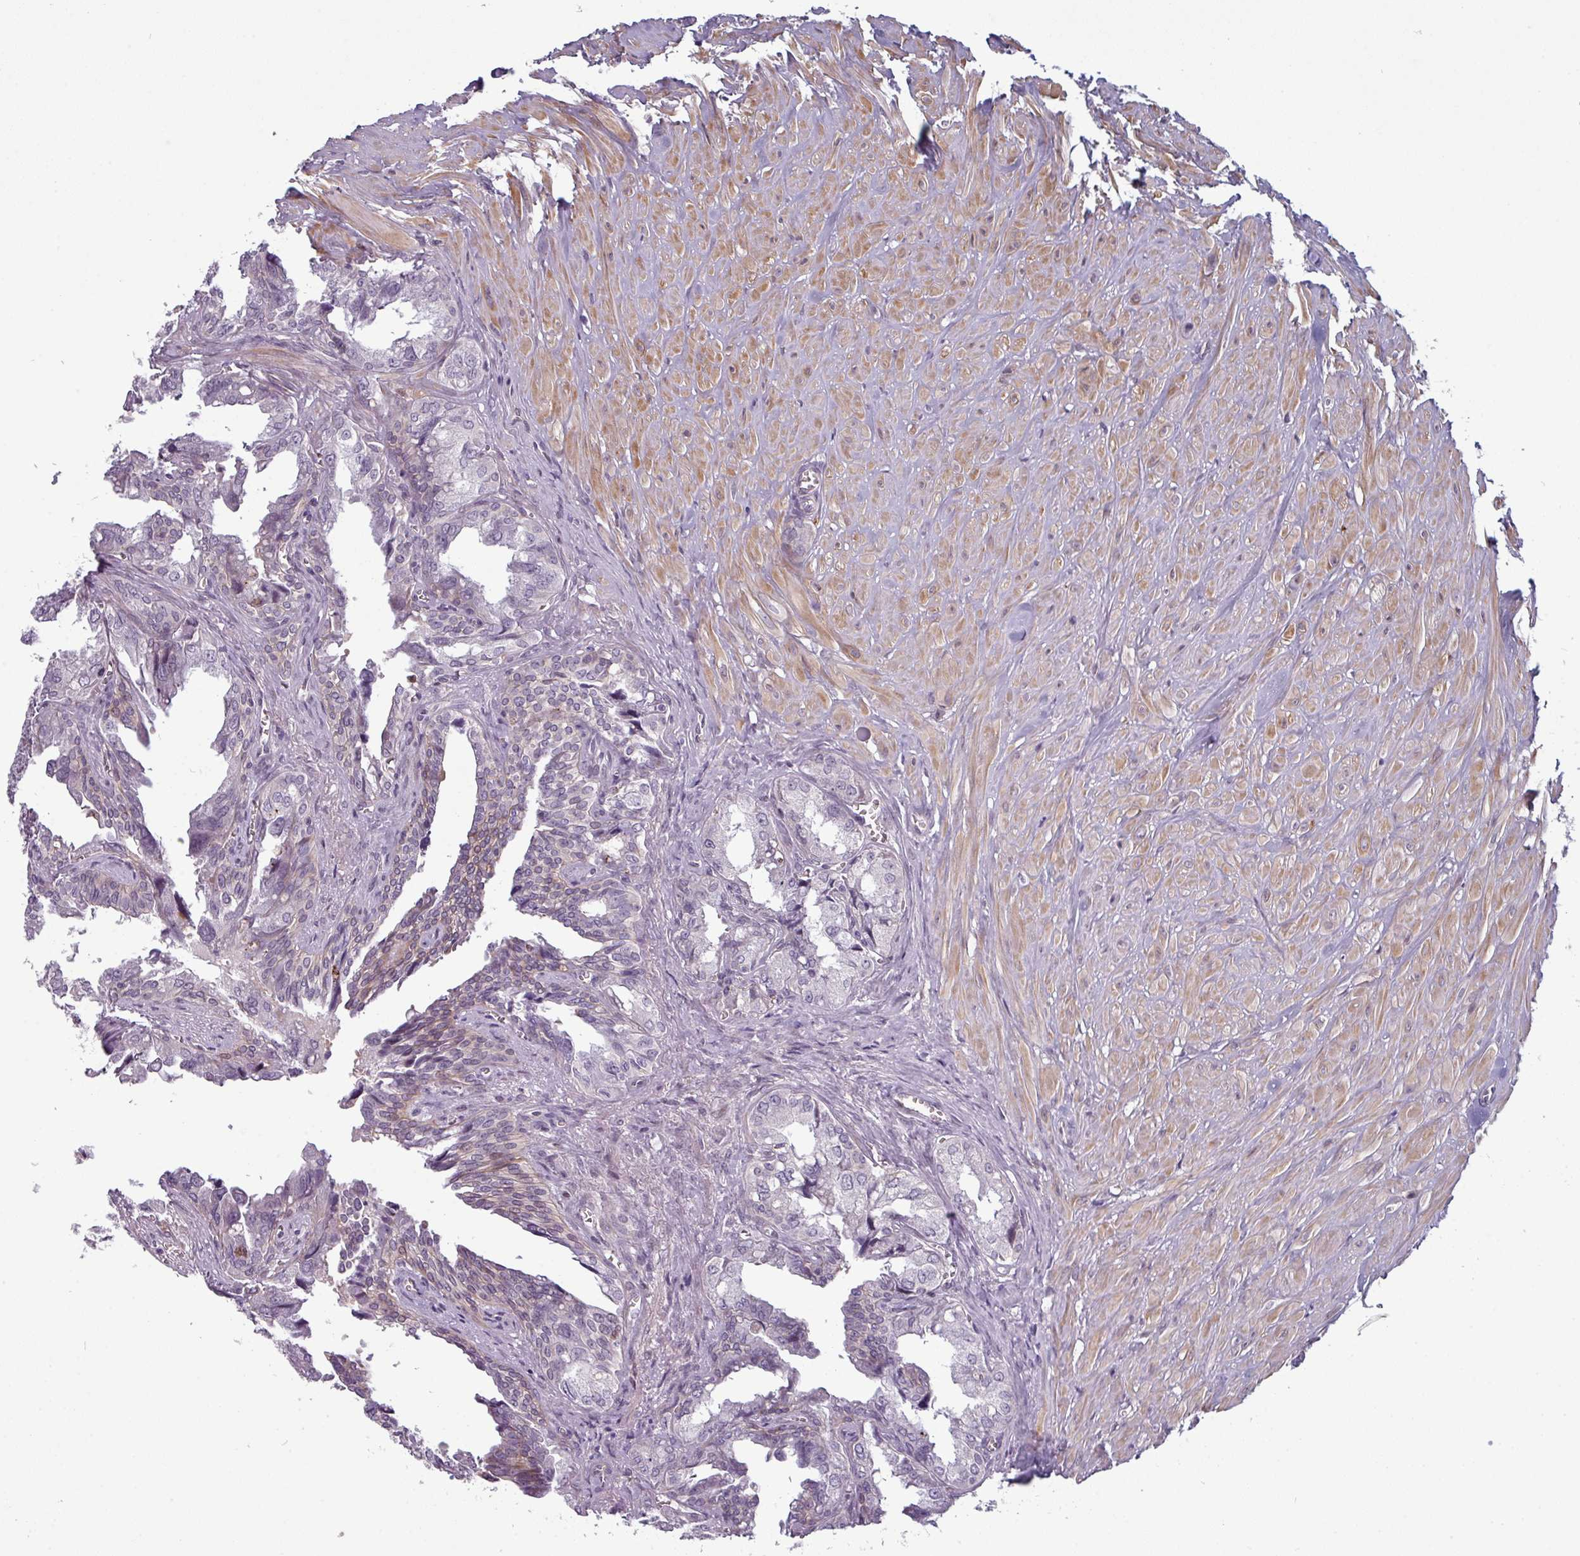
{"staining": {"intensity": "weak", "quantity": "<25%", "location": "cytoplasmic/membranous"}, "tissue": "seminal vesicle", "cell_type": "Glandular cells", "image_type": "normal", "snomed": [{"axis": "morphology", "description": "Normal tissue, NOS"}, {"axis": "topography", "description": "Seminal veicle"}], "caption": "Image shows no significant protein staining in glandular cells of benign seminal vesicle. The staining is performed using DAB brown chromogen with nuclei counter-stained in using hematoxylin.", "gene": "PRAMEF12", "patient": {"sex": "male", "age": 67}}